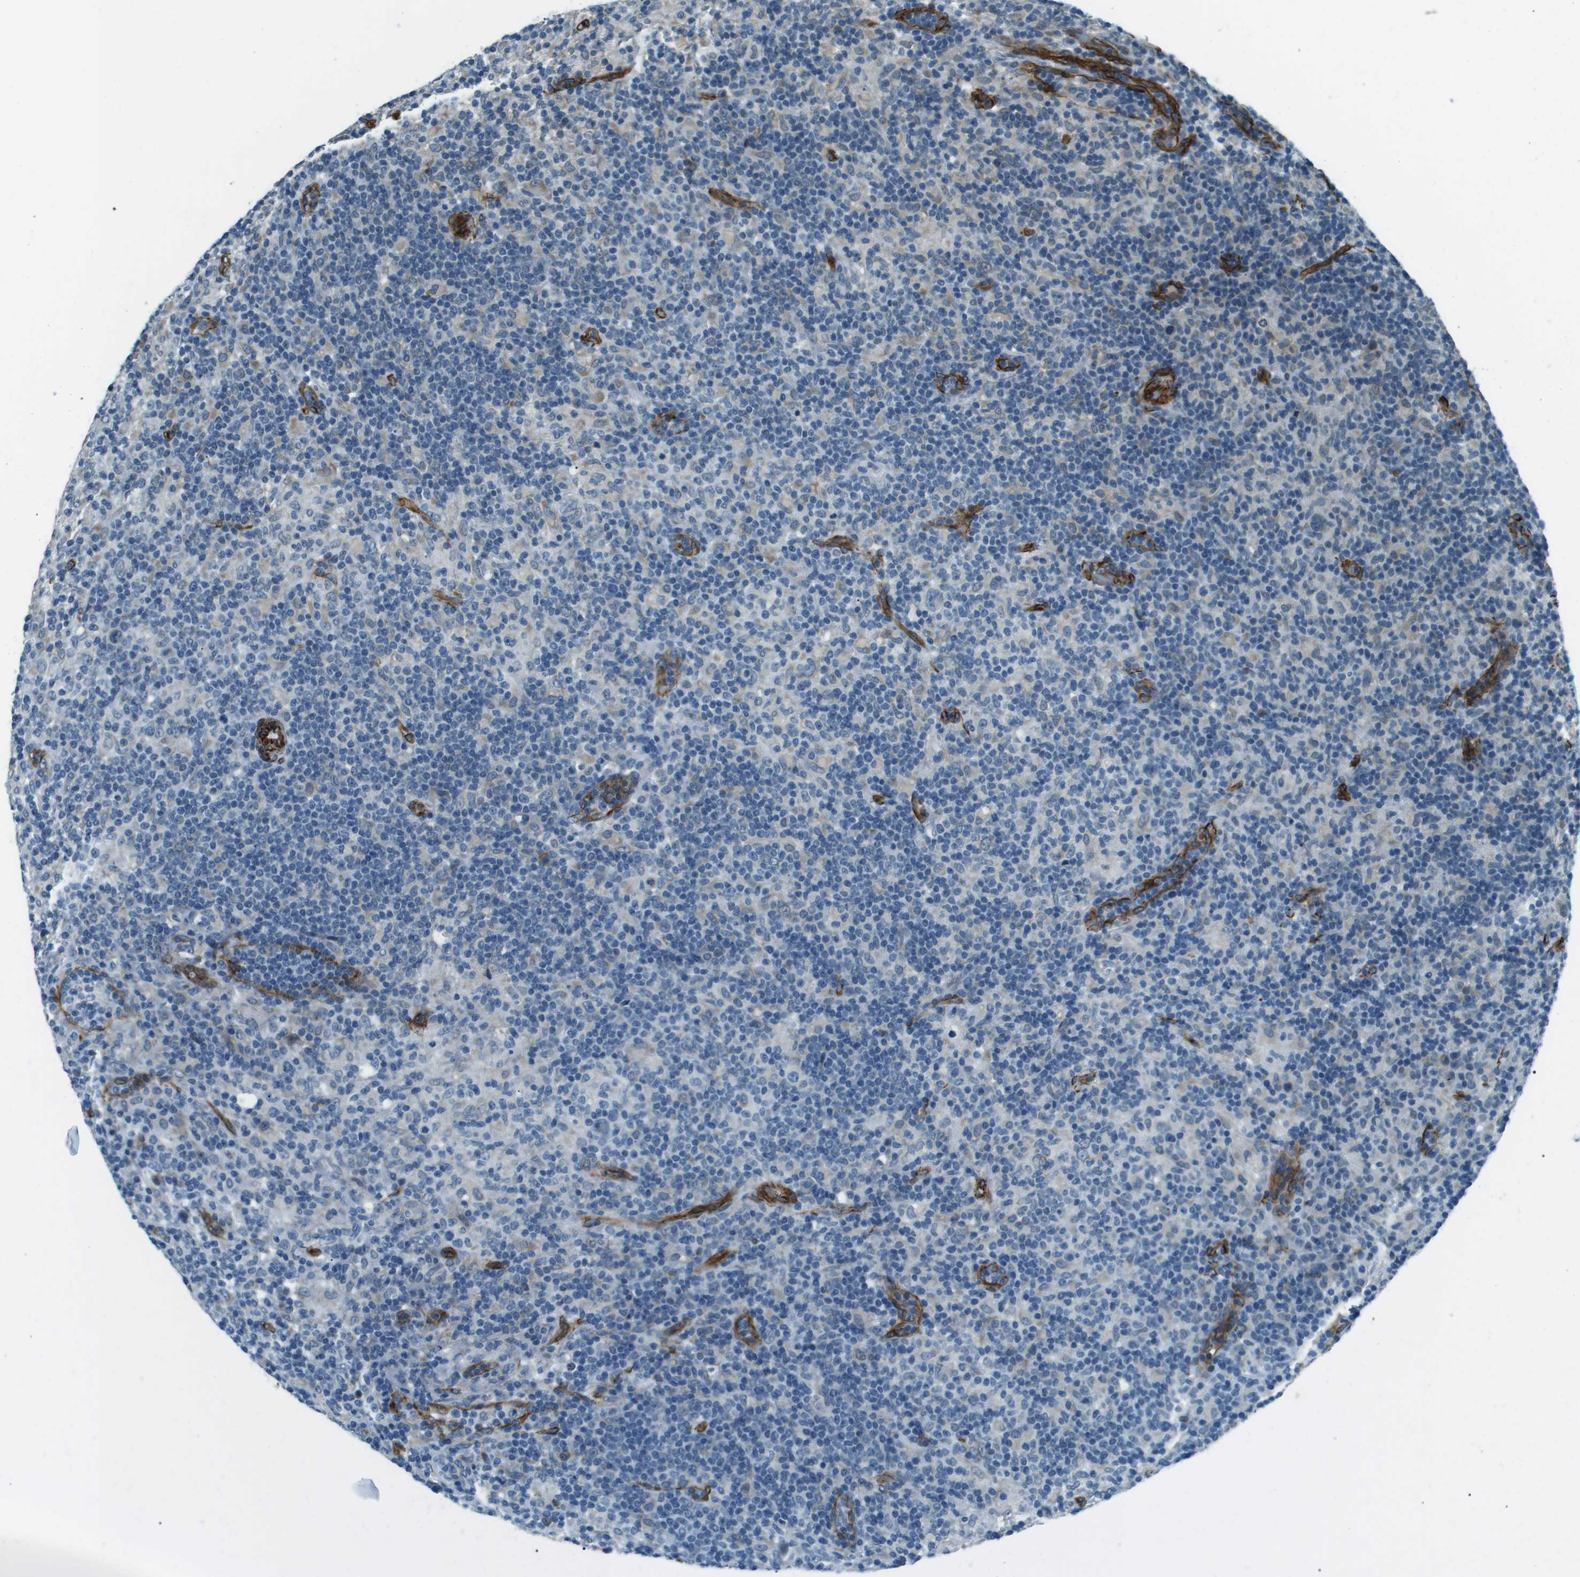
{"staining": {"intensity": "negative", "quantity": "none", "location": "none"}, "tissue": "lymphoma", "cell_type": "Tumor cells", "image_type": "cancer", "snomed": [{"axis": "morphology", "description": "Hodgkin's disease, NOS"}, {"axis": "topography", "description": "Lymph node"}], "caption": "Immunohistochemistry (IHC) micrograph of human Hodgkin's disease stained for a protein (brown), which reveals no expression in tumor cells.", "gene": "ODR4", "patient": {"sex": "male", "age": 70}}